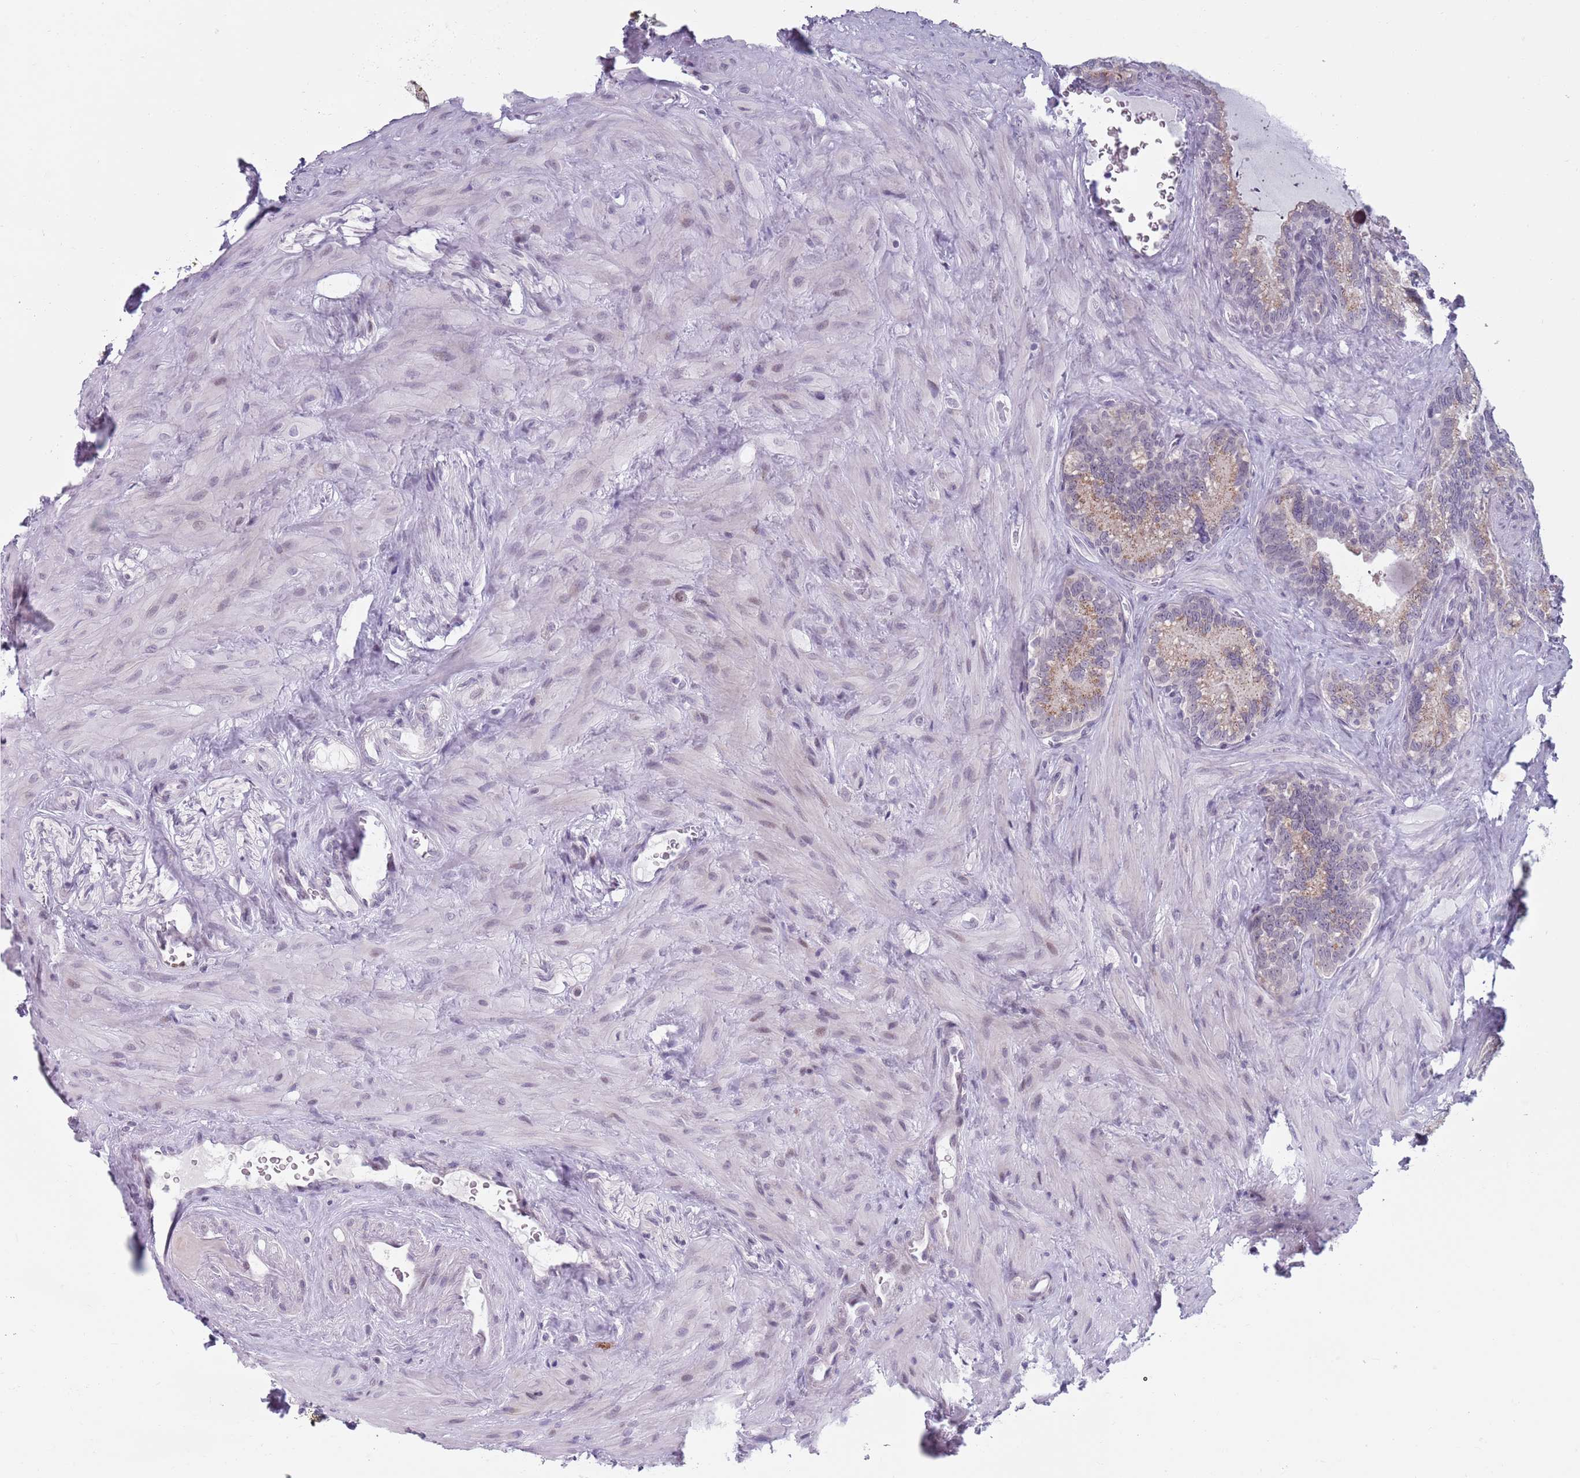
{"staining": {"intensity": "weak", "quantity": "25%-75%", "location": "cytoplasmic/membranous"}, "tissue": "seminal vesicle", "cell_type": "Glandular cells", "image_type": "normal", "snomed": [{"axis": "morphology", "description": "Normal tissue, NOS"}, {"axis": "topography", "description": "Prostate"}, {"axis": "topography", "description": "Seminal veicle"}], "caption": "Weak cytoplasmic/membranous positivity for a protein is present in approximately 25%-75% of glandular cells of unremarkable seminal vesicle using IHC.", "gene": "ZKSCAN2", "patient": {"sex": "male", "age": 58}}